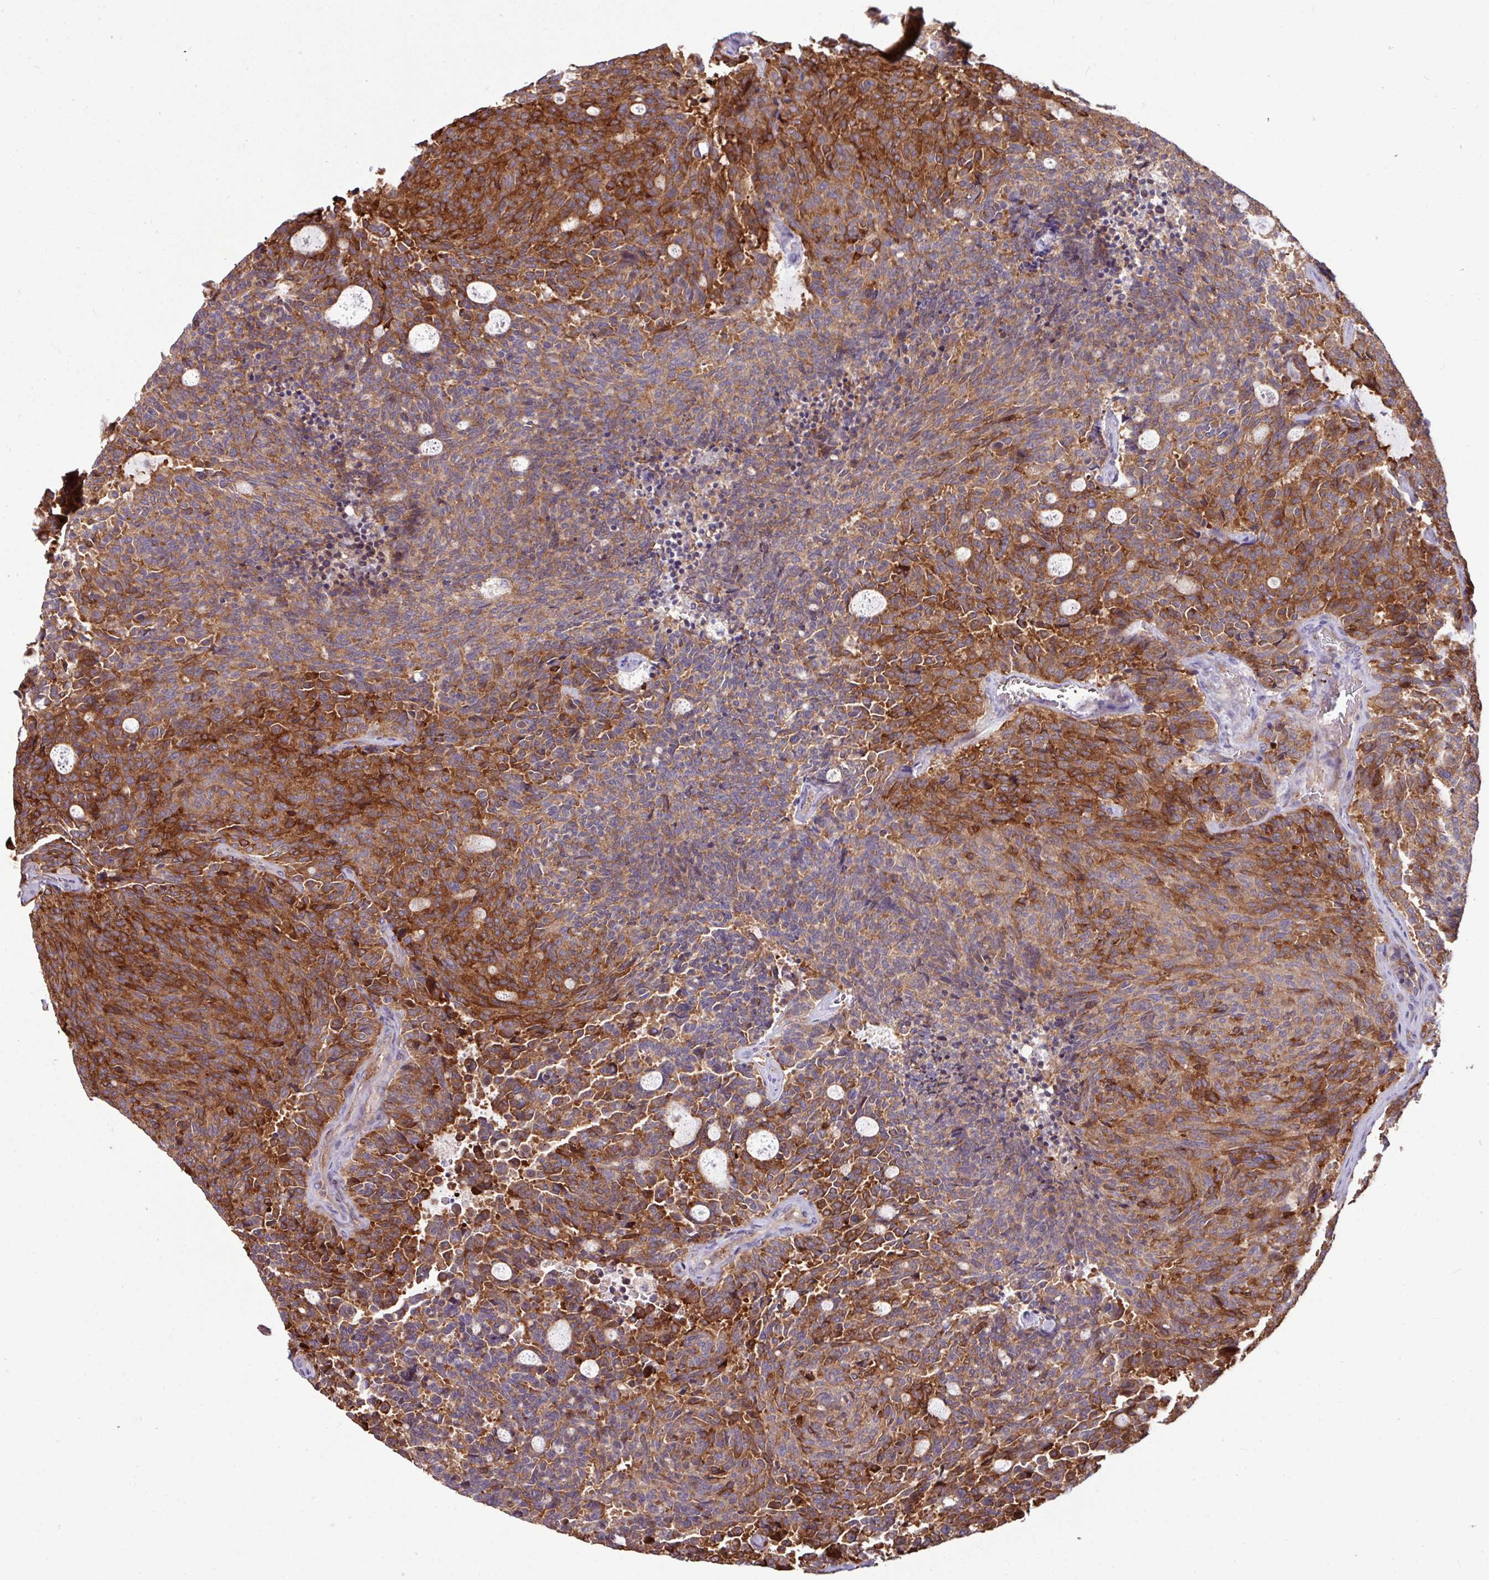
{"staining": {"intensity": "strong", "quantity": "25%-75%", "location": "cytoplasmic/membranous"}, "tissue": "carcinoid", "cell_type": "Tumor cells", "image_type": "cancer", "snomed": [{"axis": "morphology", "description": "Carcinoid, malignant, NOS"}, {"axis": "topography", "description": "Pancreas"}], "caption": "Protein staining displays strong cytoplasmic/membranous positivity in about 25%-75% of tumor cells in carcinoid (malignant). (DAB IHC with brightfield microscopy, high magnification).", "gene": "LSM12", "patient": {"sex": "female", "age": 54}}